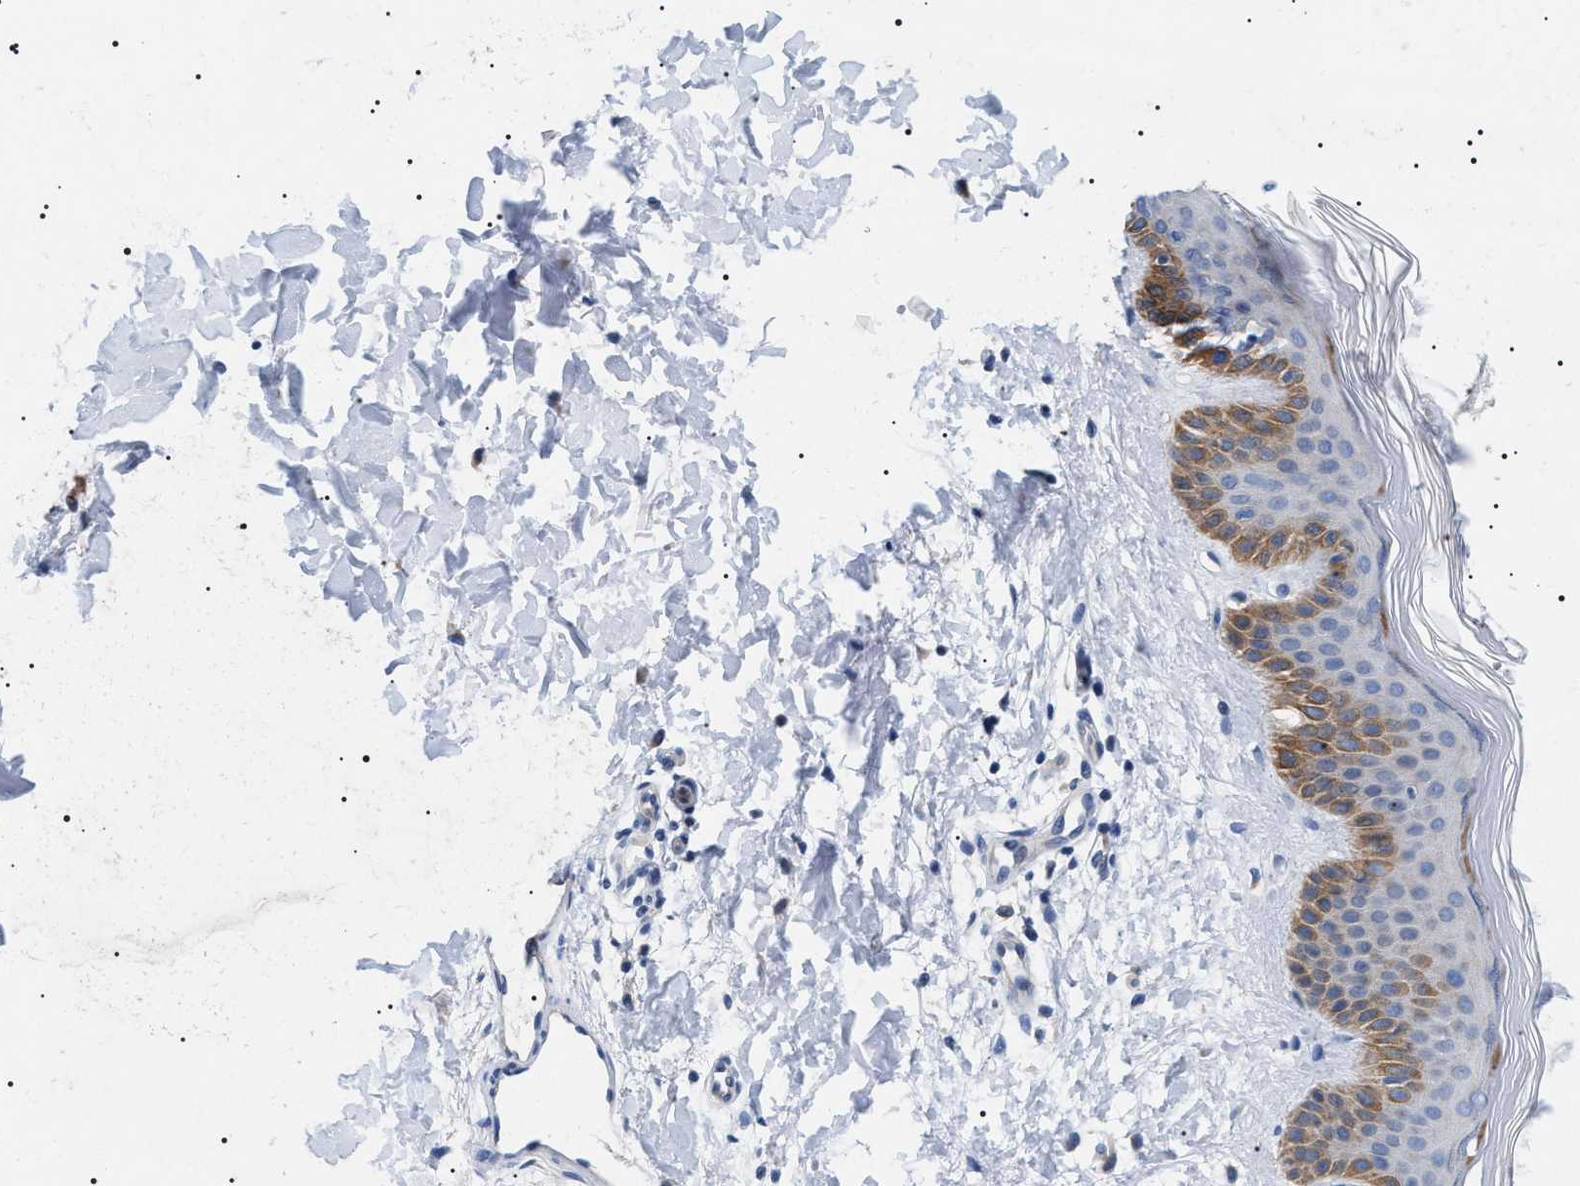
{"staining": {"intensity": "negative", "quantity": "none", "location": "none"}, "tissue": "skin", "cell_type": "Fibroblasts", "image_type": "normal", "snomed": [{"axis": "morphology", "description": "Normal tissue, NOS"}, {"axis": "morphology", "description": "Malignant melanoma, Metastatic site"}, {"axis": "topography", "description": "Skin"}], "caption": "Immunohistochemistry photomicrograph of benign skin stained for a protein (brown), which demonstrates no staining in fibroblasts.", "gene": "TMEM222", "patient": {"sex": "male", "age": 41}}